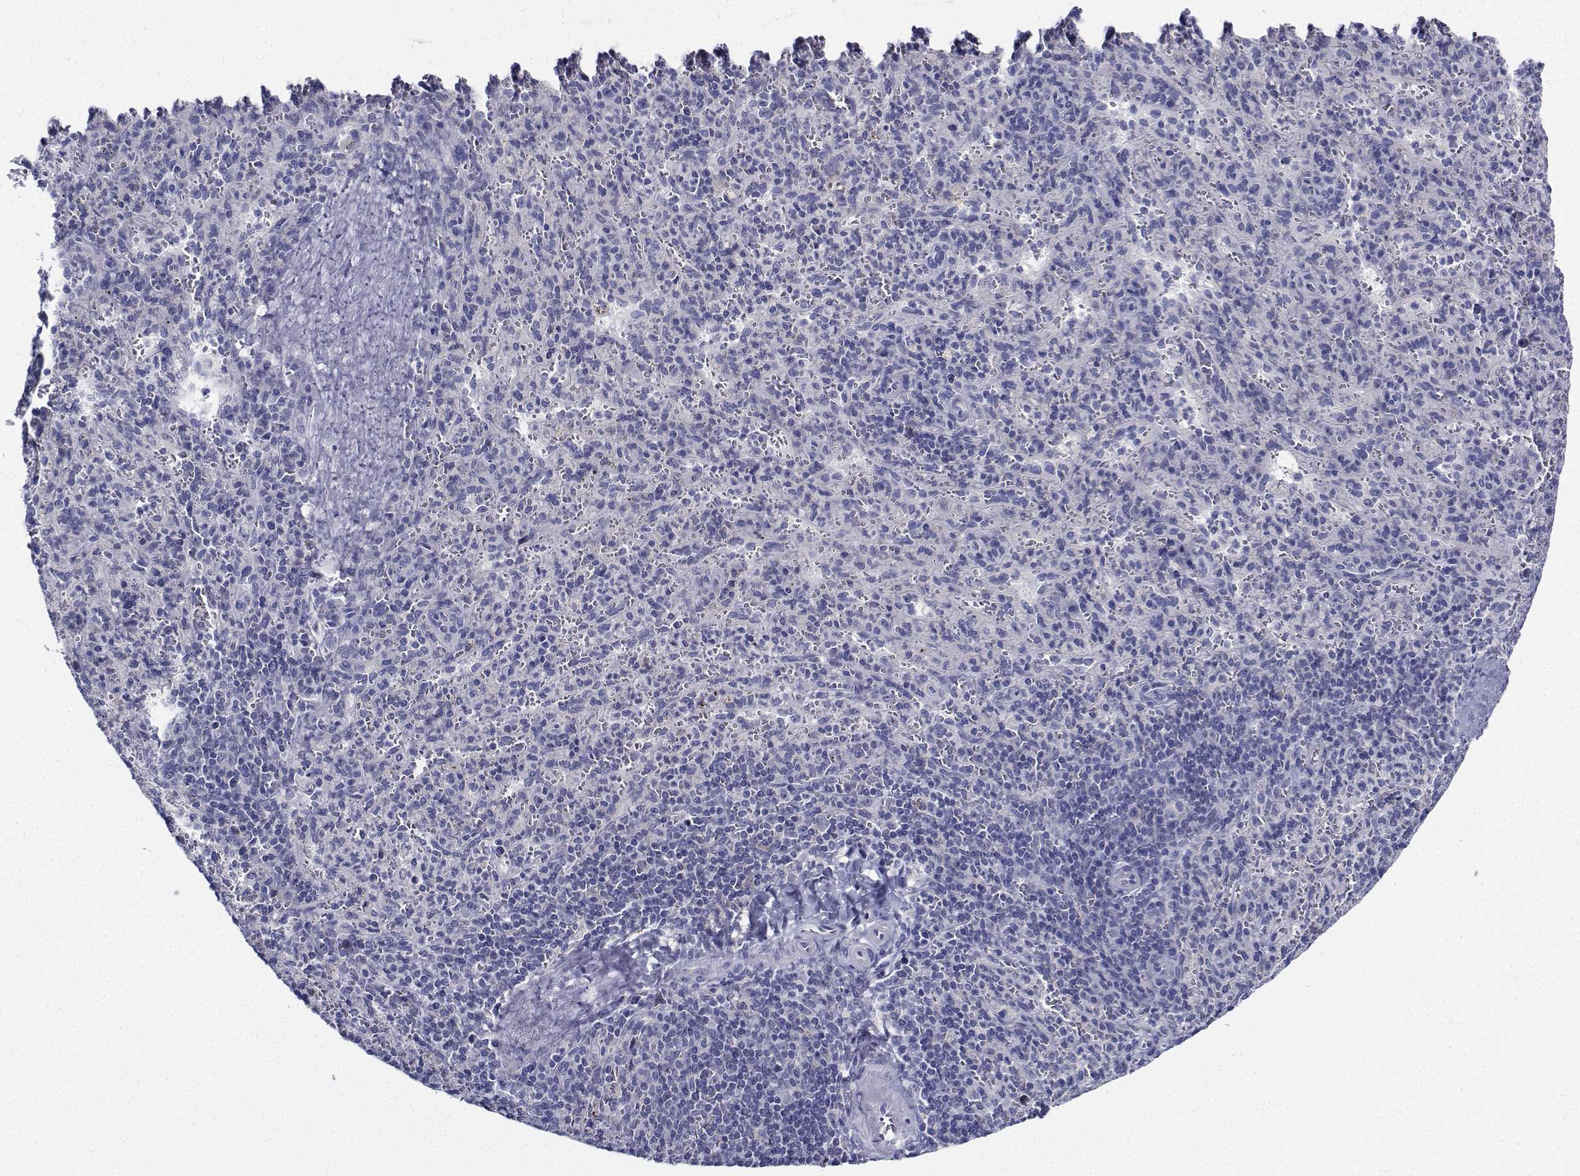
{"staining": {"intensity": "negative", "quantity": "none", "location": "none"}, "tissue": "spleen", "cell_type": "Cells in red pulp", "image_type": "normal", "snomed": [{"axis": "morphology", "description": "Normal tissue, NOS"}, {"axis": "topography", "description": "Spleen"}], "caption": "Cells in red pulp are negative for brown protein staining in unremarkable spleen. (DAB (3,3'-diaminobenzidine) IHC with hematoxylin counter stain).", "gene": "CDHR3", "patient": {"sex": "male", "age": 57}}